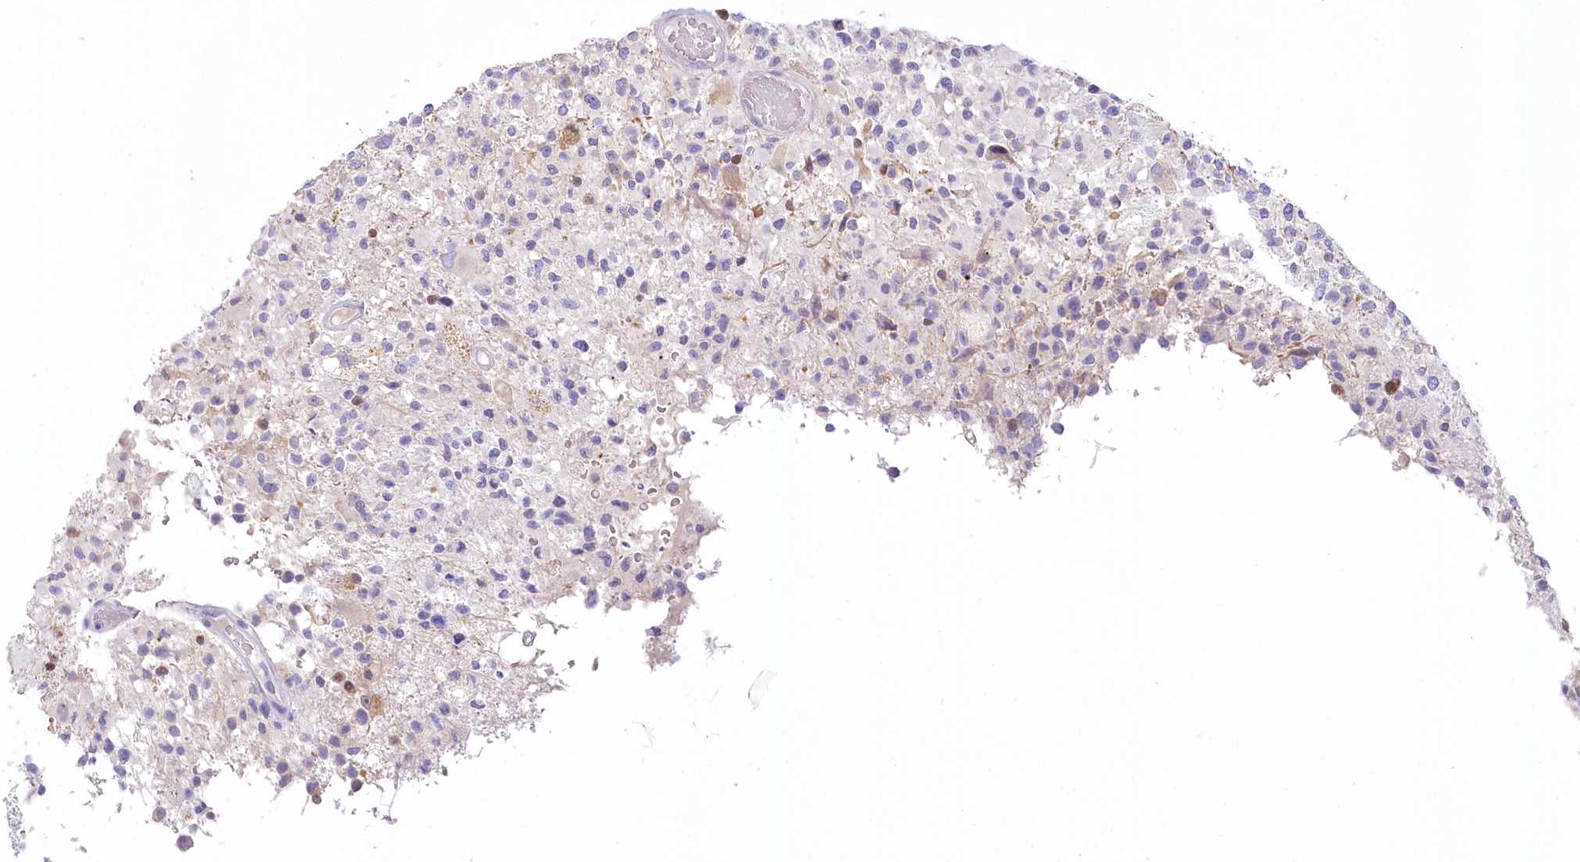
{"staining": {"intensity": "moderate", "quantity": "<25%", "location": "cytoplasmic/membranous,nuclear"}, "tissue": "glioma", "cell_type": "Tumor cells", "image_type": "cancer", "snomed": [{"axis": "morphology", "description": "Glioma, malignant, High grade"}, {"axis": "morphology", "description": "Glioblastoma, NOS"}, {"axis": "topography", "description": "Brain"}], "caption": "Human glioma stained with a protein marker shows moderate staining in tumor cells.", "gene": "MYOZ1", "patient": {"sex": "male", "age": 60}}